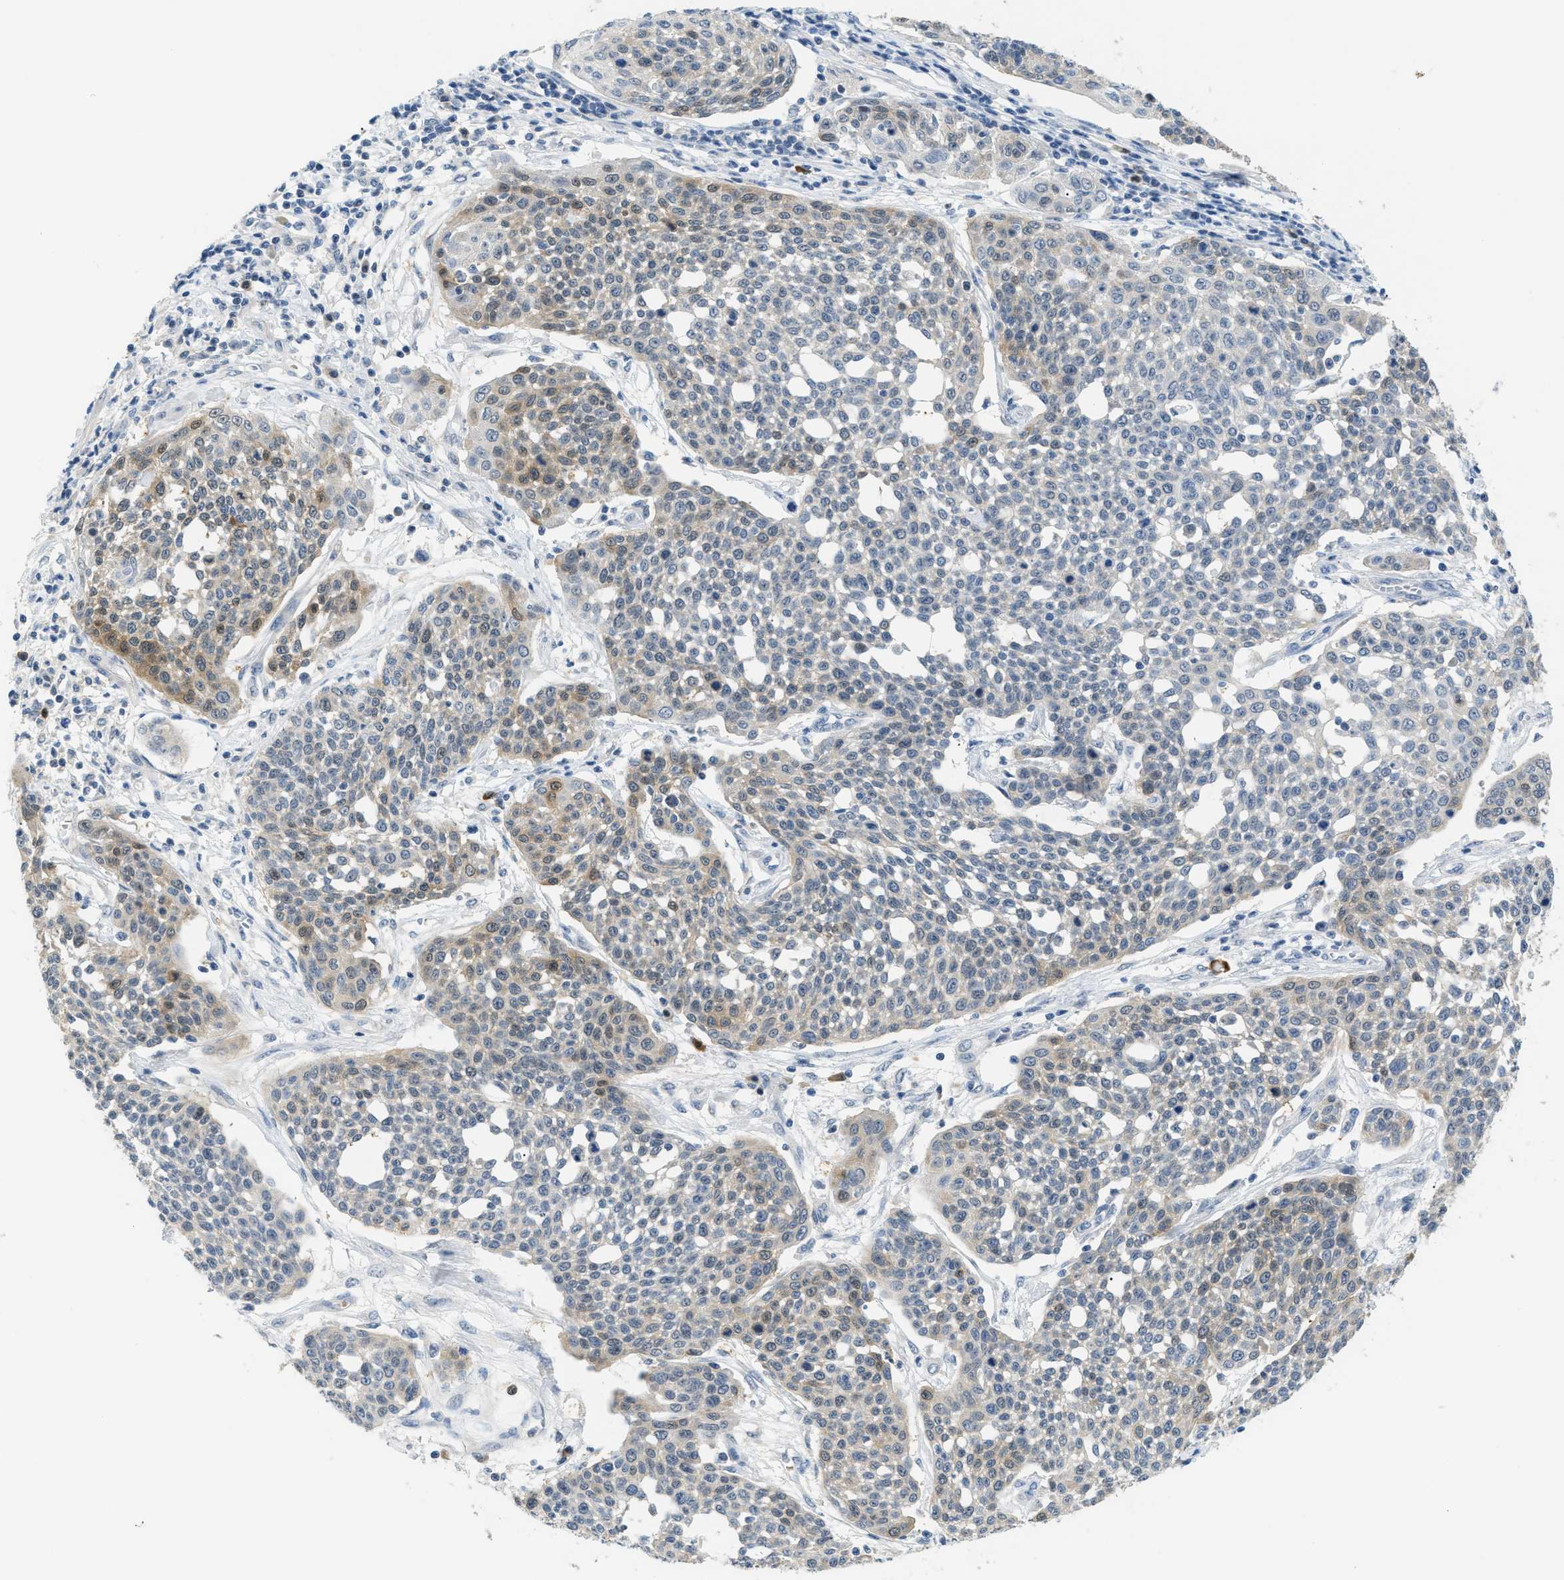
{"staining": {"intensity": "weak", "quantity": "25%-75%", "location": "cytoplasmic/membranous,nuclear"}, "tissue": "cervical cancer", "cell_type": "Tumor cells", "image_type": "cancer", "snomed": [{"axis": "morphology", "description": "Squamous cell carcinoma, NOS"}, {"axis": "topography", "description": "Cervix"}], "caption": "Cervical cancer (squamous cell carcinoma) stained for a protein (brown) exhibits weak cytoplasmic/membranous and nuclear positive staining in about 25%-75% of tumor cells.", "gene": "PSAT1", "patient": {"sex": "female", "age": 34}}